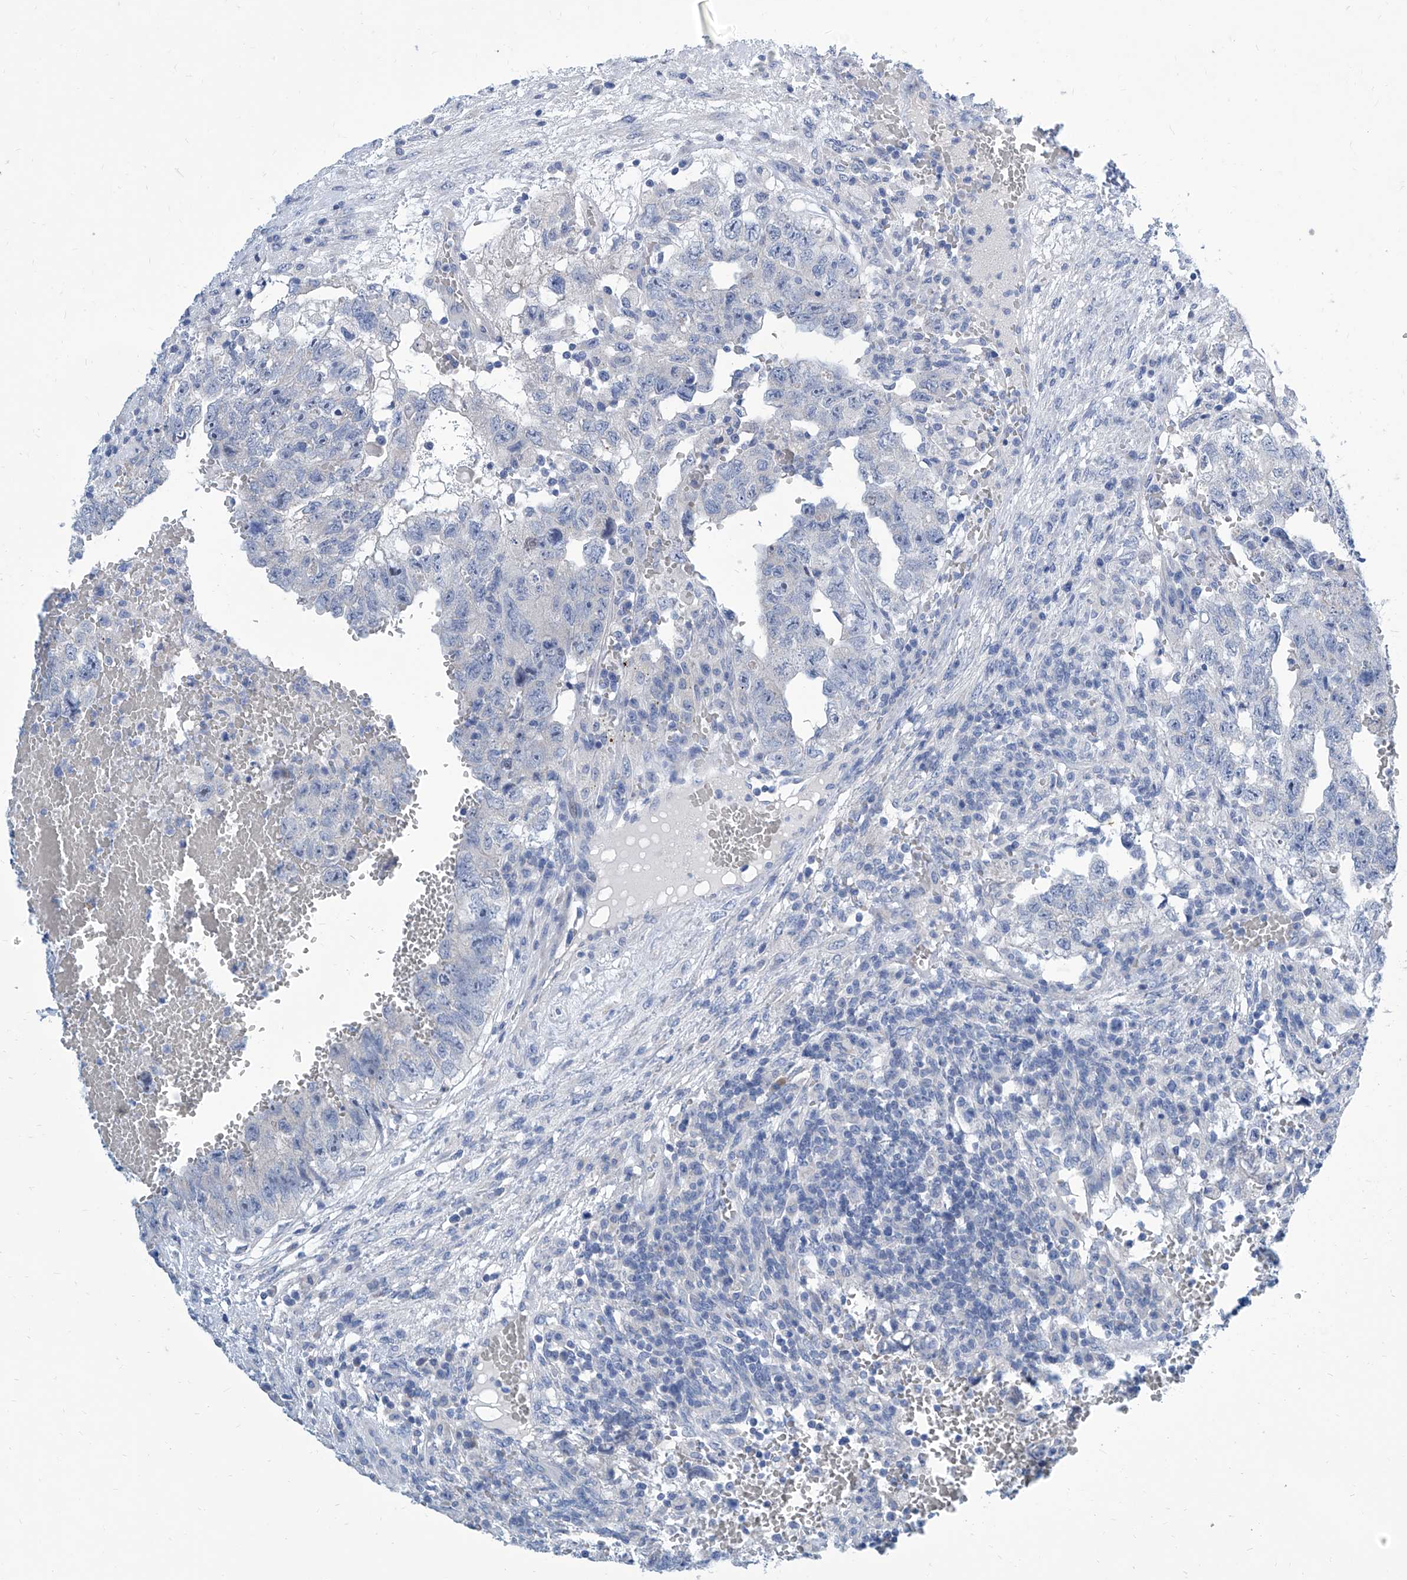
{"staining": {"intensity": "negative", "quantity": "none", "location": "none"}, "tissue": "testis cancer", "cell_type": "Tumor cells", "image_type": "cancer", "snomed": [{"axis": "morphology", "description": "Carcinoma, Embryonal, NOS"}, {"axis": "topography", "description": "Testis"}], "caption": "Protein analysis of testis cancer (embryonal carcinoma) shows no significant expression in tumor cells.", "gene": "ZNF519", "patient": {"sex": "male", "age": 36}}